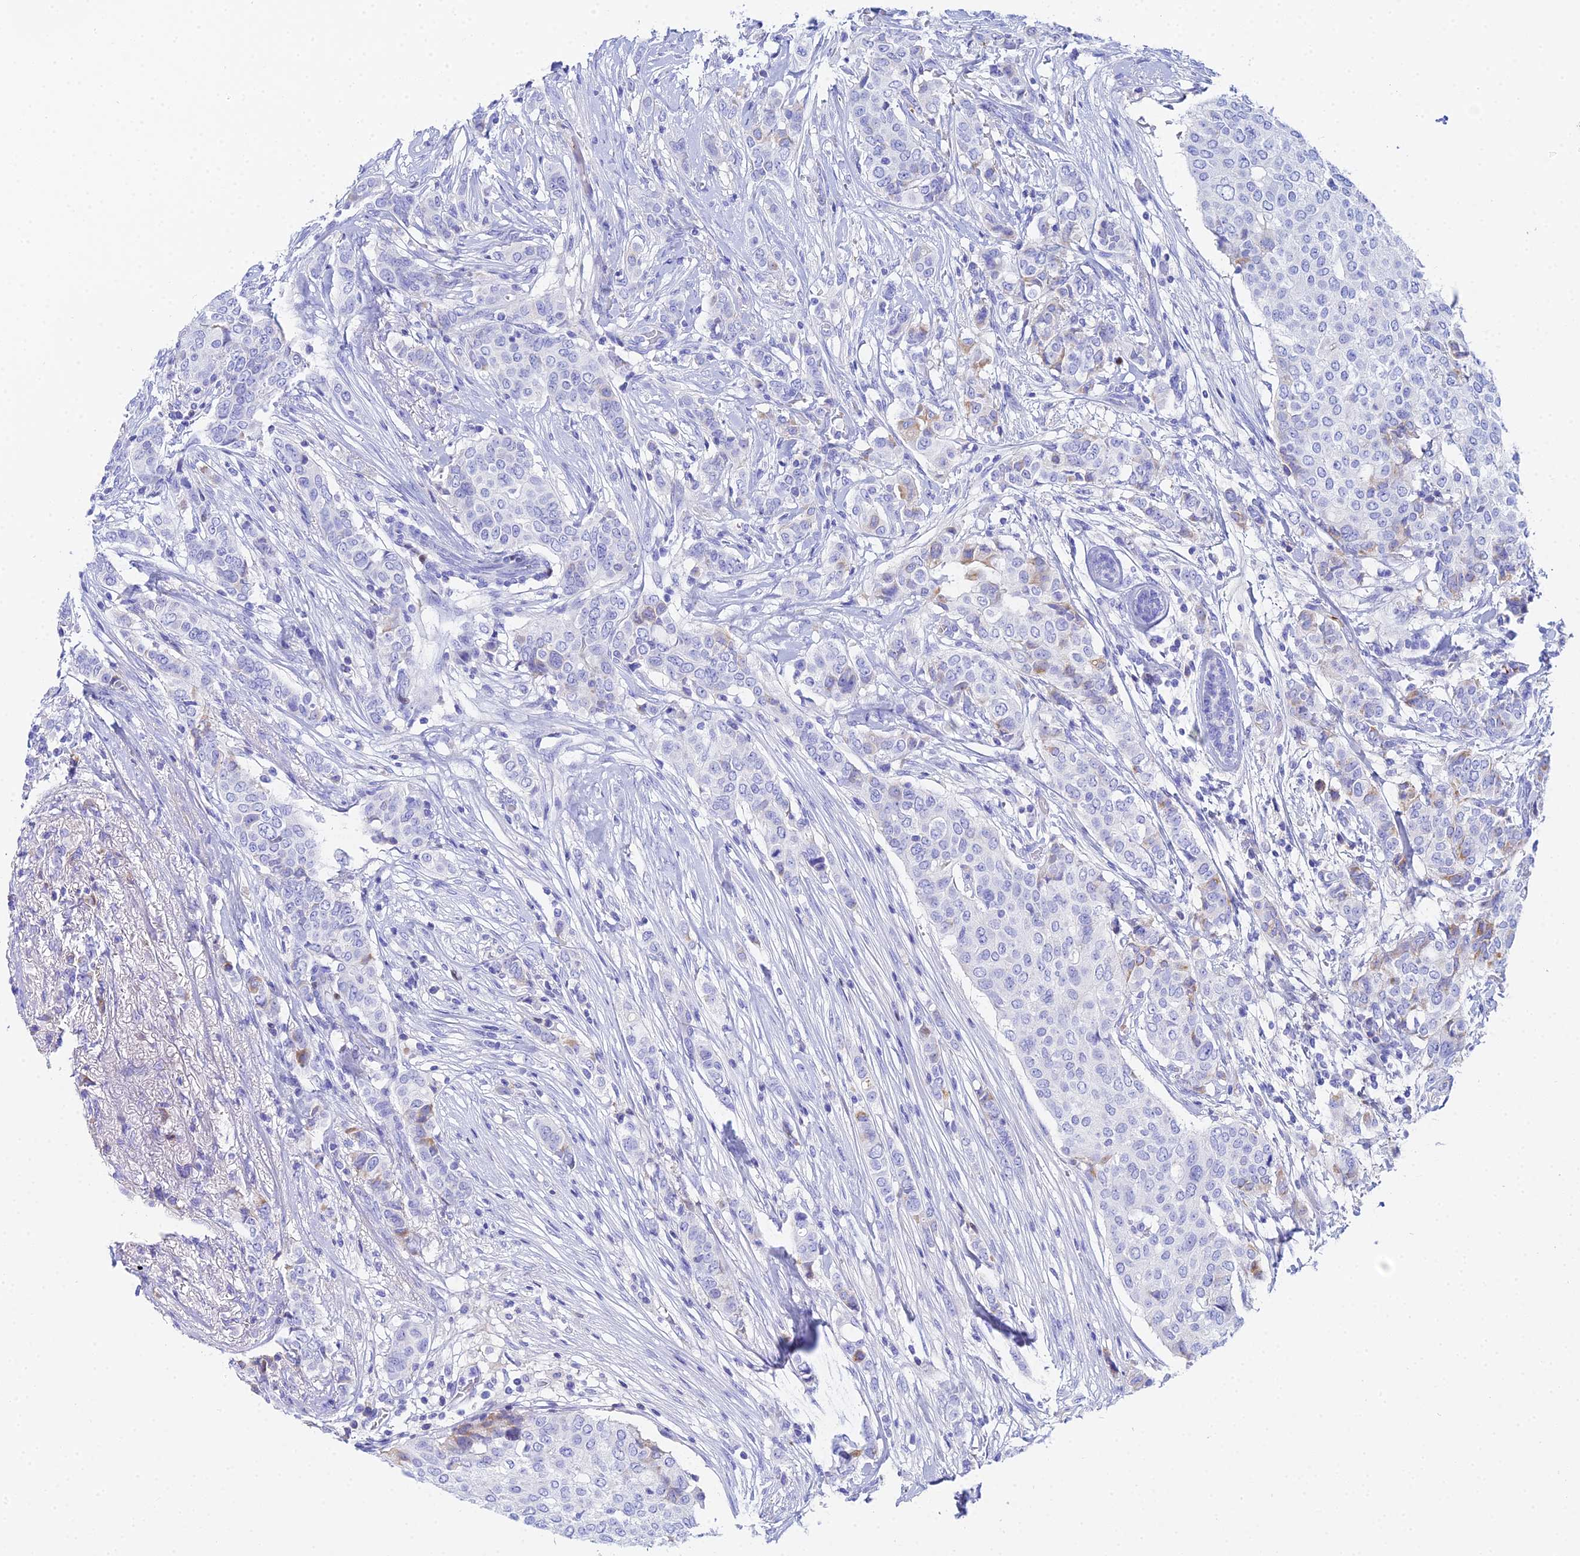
{"staining": {"intensity": "negative", "quantity": "none", "location": "none"}, "tissue": "breast cancer", "cell_type": "Tumor cells", "image_type": "cancer", "snomed": [{"axis": "morphology", "description": "Lobular carcinoma"}, {"axis": "topography", "description": "Breast"}], "caption": "Immunohistochemical staining of breast lobular carcinoma demonstrates no significant staining in tumor cells. The staining is performed using DAB (3,3'-diaminobenzidine) brown chromogen with nuclei counter-stained in using hematoxylin.", "gene": "CELA3A", "patient": {"sex": "female", "age": 51}}